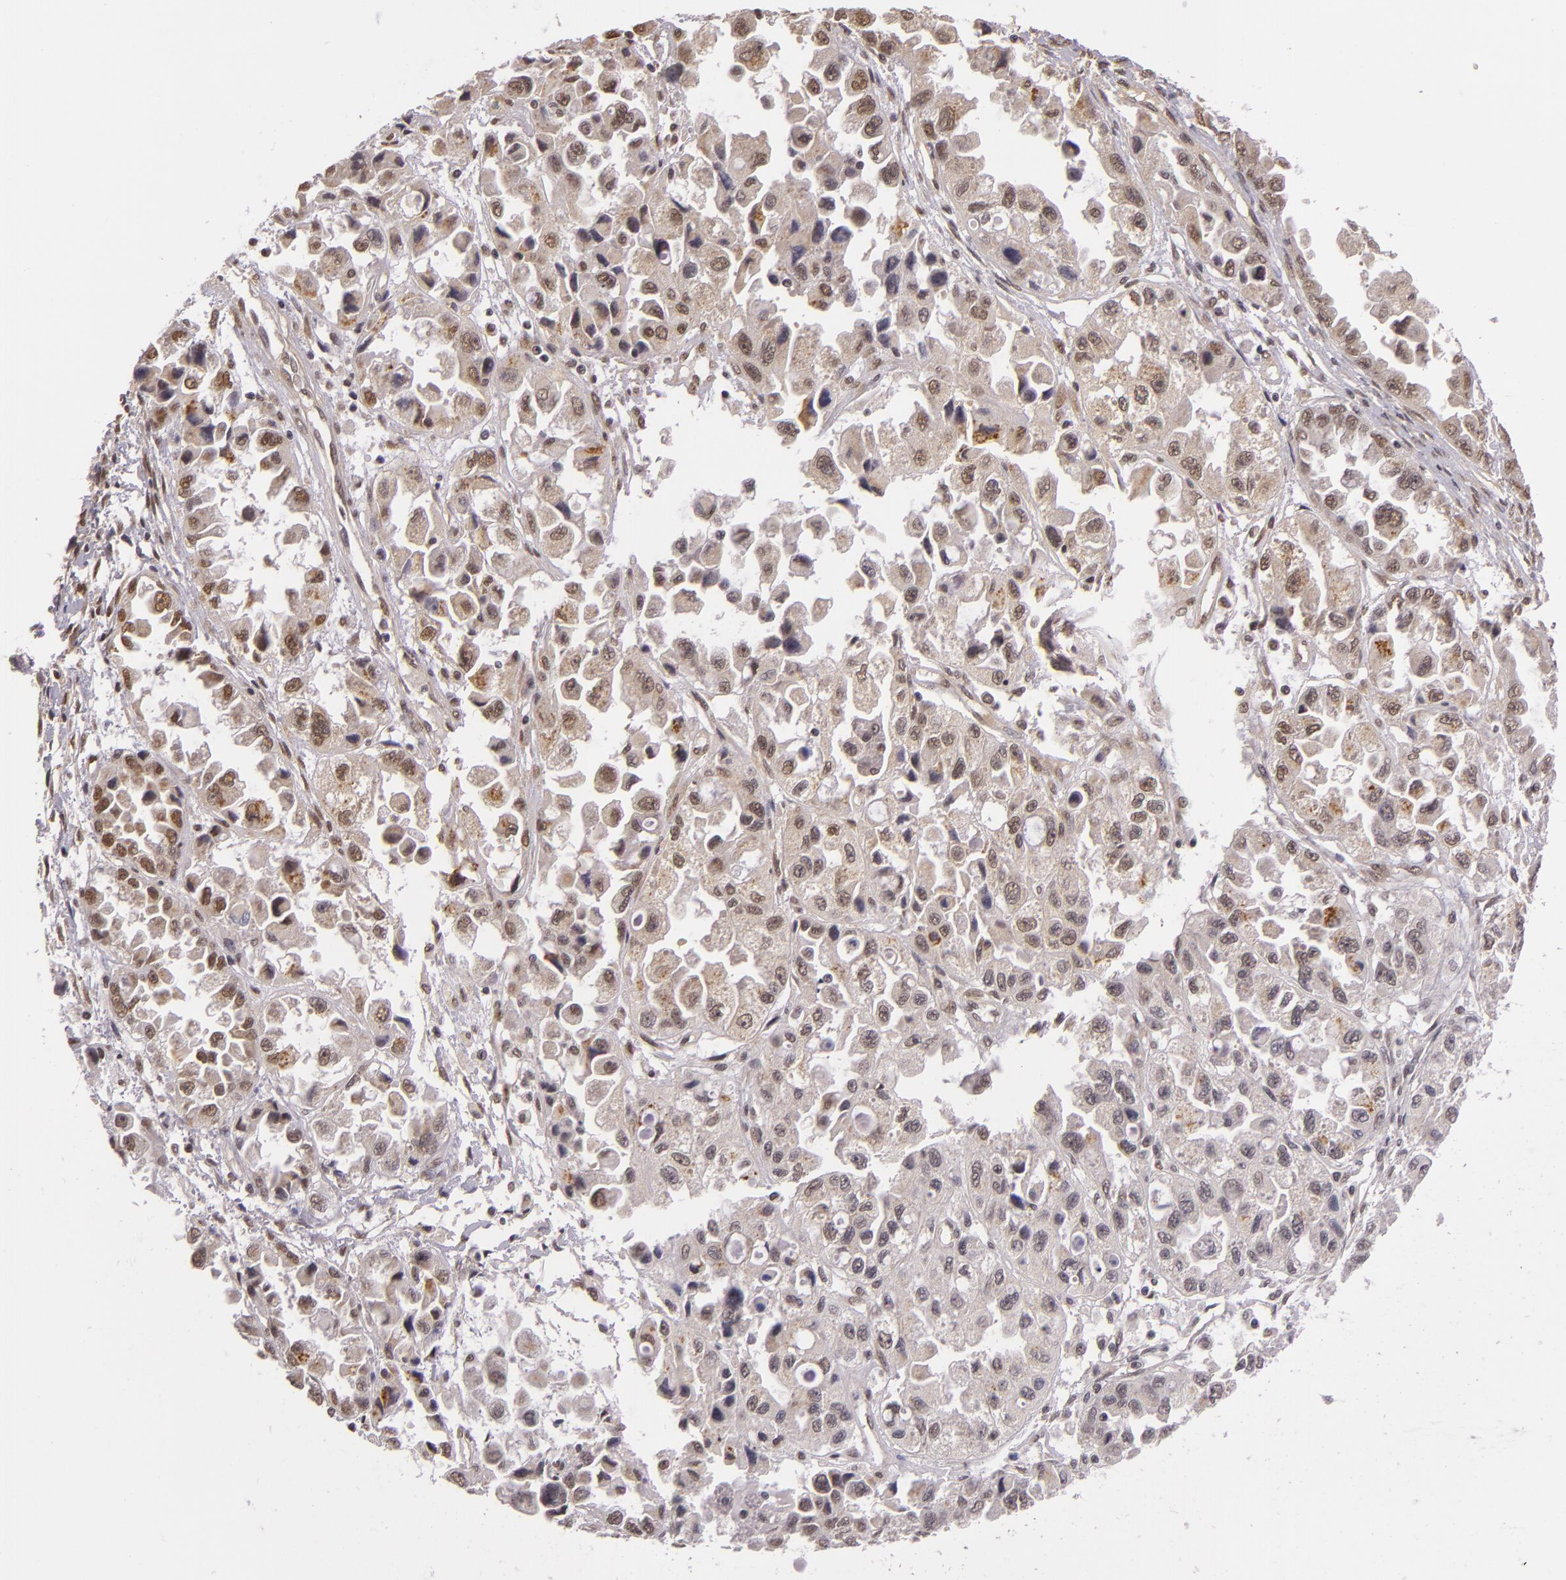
{"staining": {"intensity": "moderate", "quantity": "<25%", "location": "nuclear"}, "tissue": "ovarian cancer", "cell_type": "Tumor cells", "image_type": "cancer", "snomed": [{"axis": "morphology", "description": "Cystadenocarcinoma, serous, NOS"}, {"axis": "topography", "description": "Ovary"}], "caption": "Ovarian cancer (serous cystadenocarcinoma) was stained to show a protein in brown. There is low levels of moderate nuclear positivity in approximately <25% of tumor cells.", "gene": "ALX1", "patient": {"sex": "female", "age": 84}}